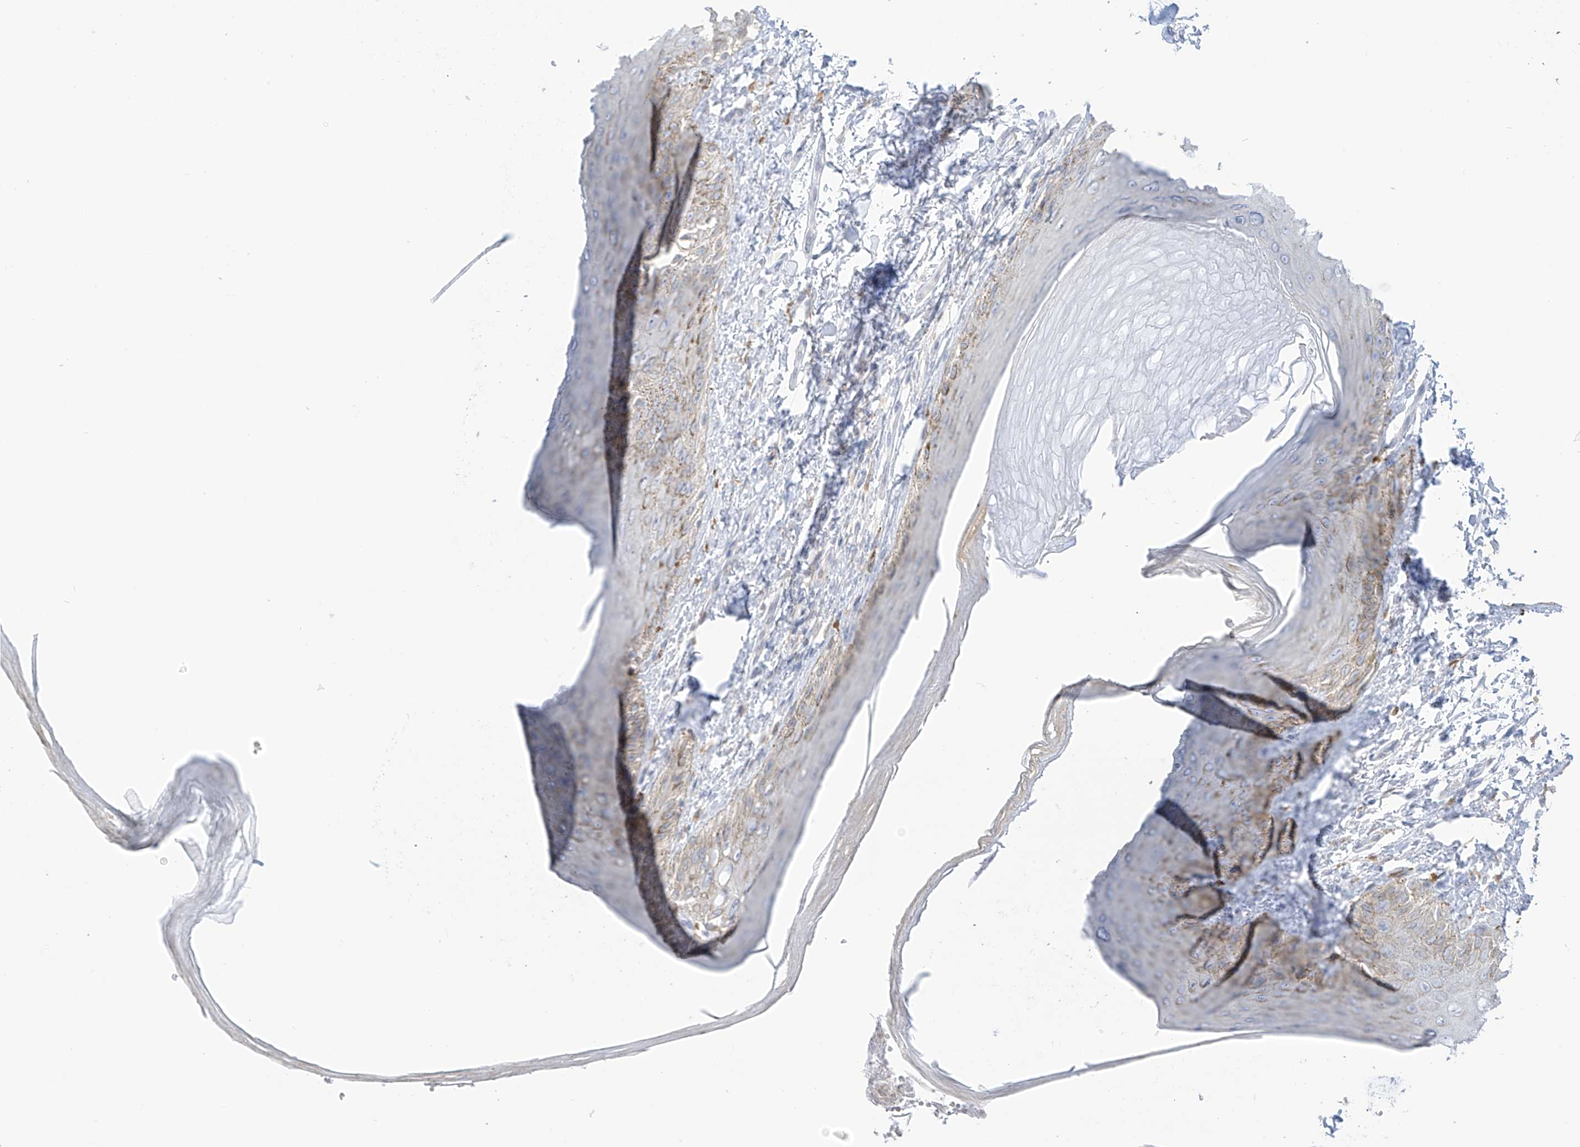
{"staining": {"intensity": "weak", "quantity": "<25%", "location": "cytoplasmic/membranous"}, "tissue": "skin", "cell_type": "Epidermal cells", "image_type": "normal", "snomed": [{"axis": "morphology", "description": "Normal tissue, NOS"}, {"axis": "topography", "description": "Anal"}], "caption": "This is an immunohistochemistry (IHC) image of benign skin. There is no staining in epidermal cells.", "gene": "TBXAS1", "patient": {"sex": "male", "age": 44}}